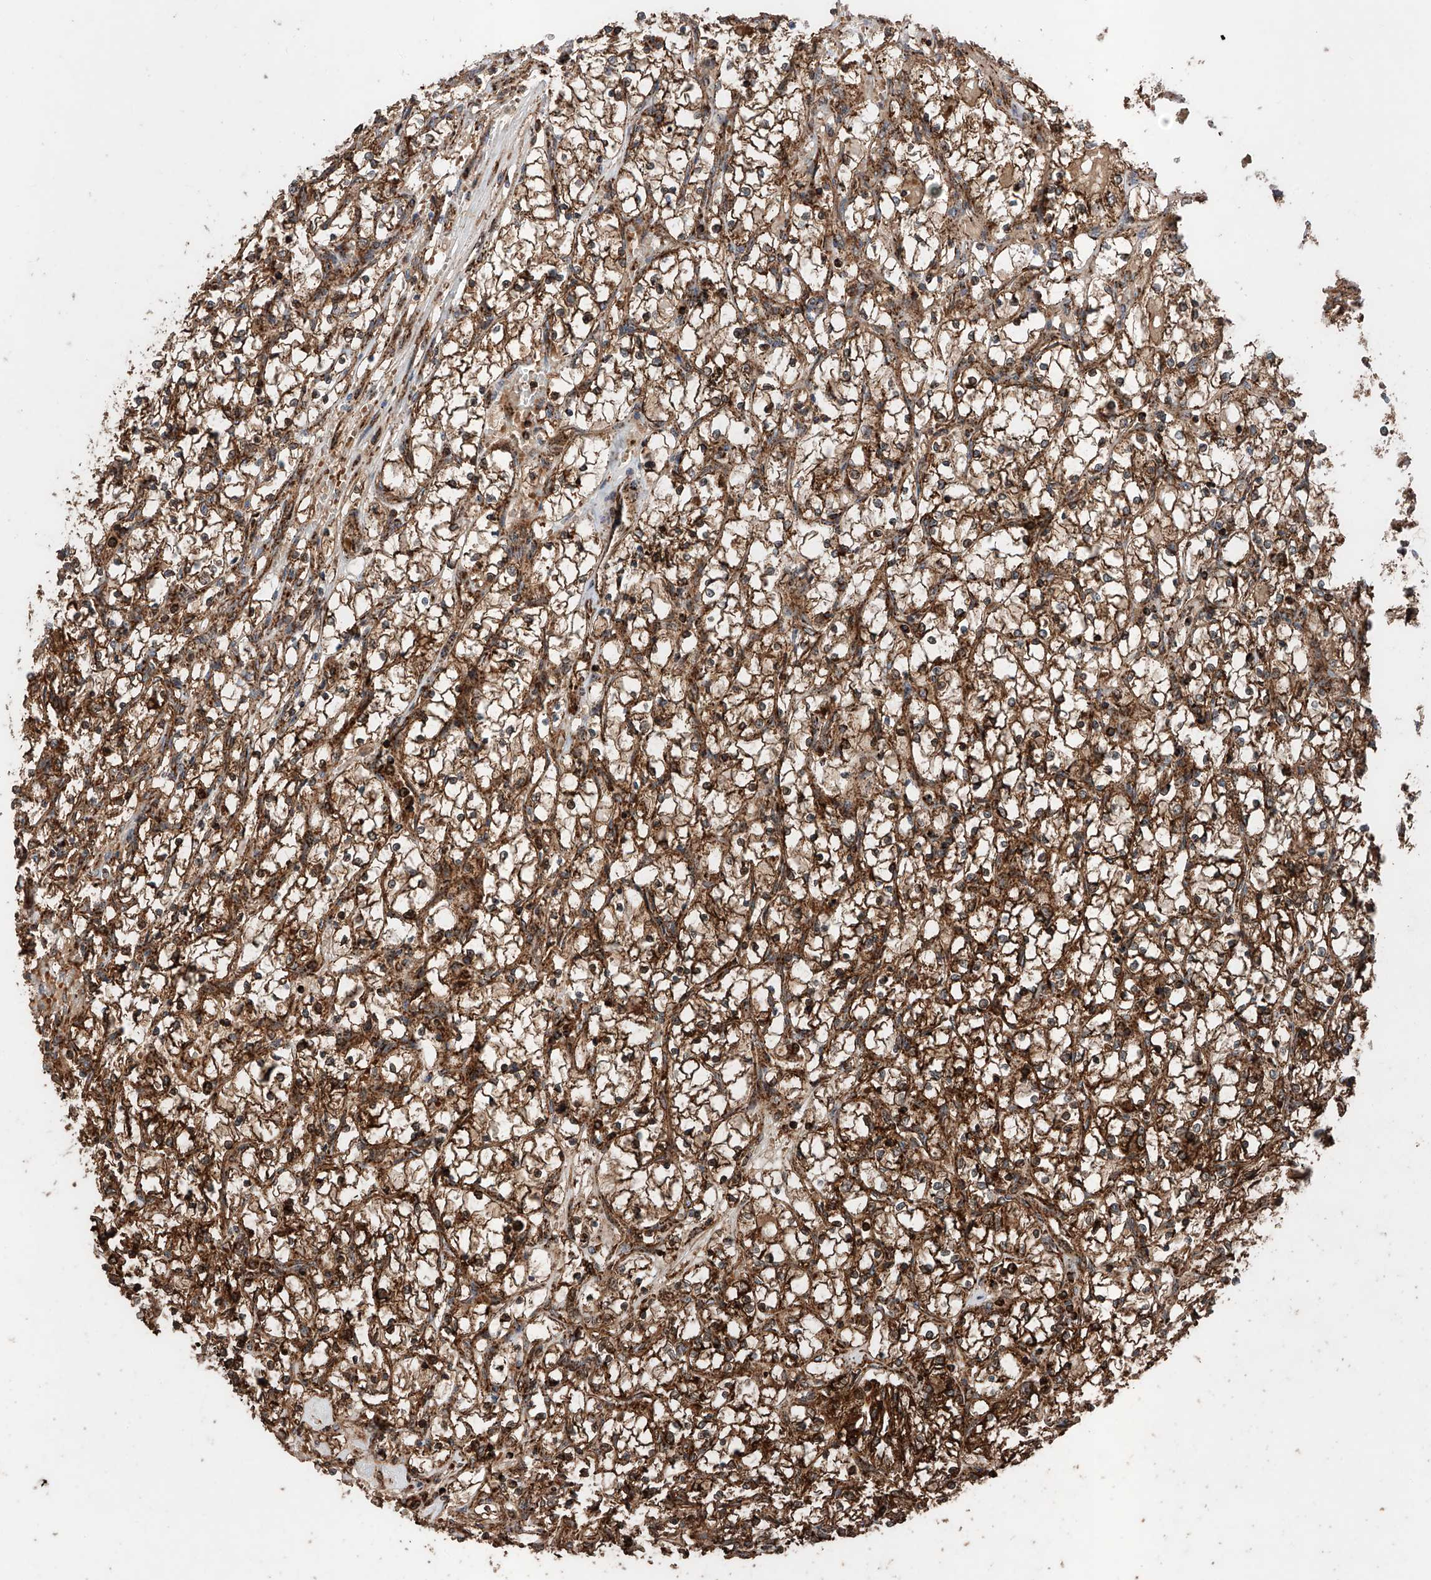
{"staining": {"intensity": "strong", "quantity": ">75%", "location": "cytoplasmic/membranous"}, "tissue": "renal cancer", "cell_type": "Tumor cells", "image_type": "cancer", "snomed": [{"axis": "morphology", "description": "Adenocarcinoma, NOS"}, {"axis": "topography", "description": "Kidney"}], "caption": "The image shows a brown stain indicating the presence of a protein in the cytoplasmic/membranous of tumor cells in renal cancer.", "gene": "PISD", "patient": {"sex": "female", "age": 69}}